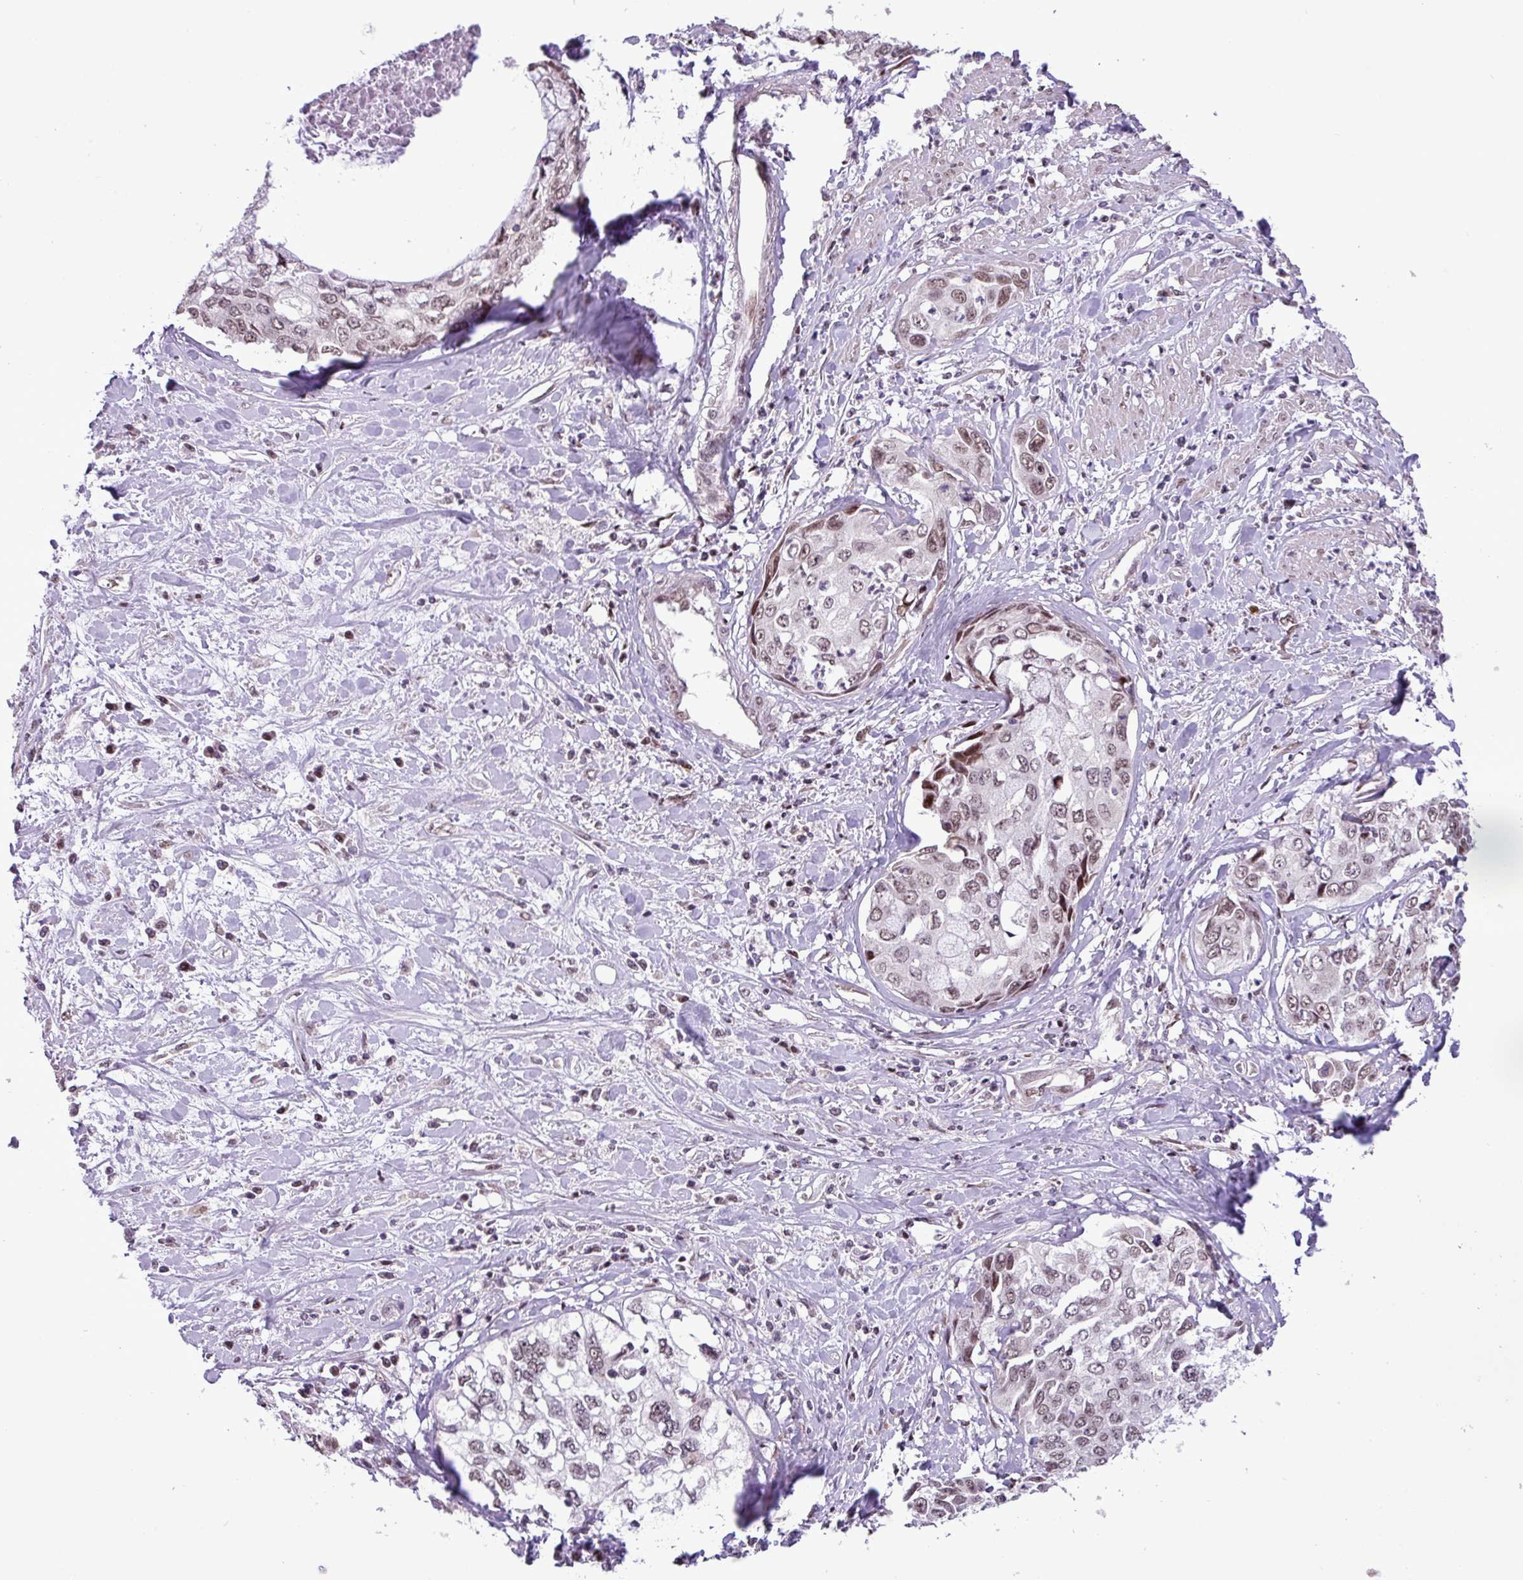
{"staining": {"intensity": "weak", "quantity": "25%-75%", "location": "nuclear"}, "tissue": "cervical cancer", "cell_type": "Tumor cells", "image_type": "cancer", "snomed": [{"axis": "morphology", "description": "Squamous cell carcinoma, NOS"}, {"axis": "topography", "description": "Cervix"}], "caption": "IHC of squamous cell carcinoma (cervical) reveals low levels of weak nuclear staining in approximately 25%-75% of tumor cells. (DAB (3,3'-diaminobenzidine) IHC, brown staining for protein, blue staining for nuclei).", "gene": "ZNF354A", "patient": {"sex": "female", "age": 31}}